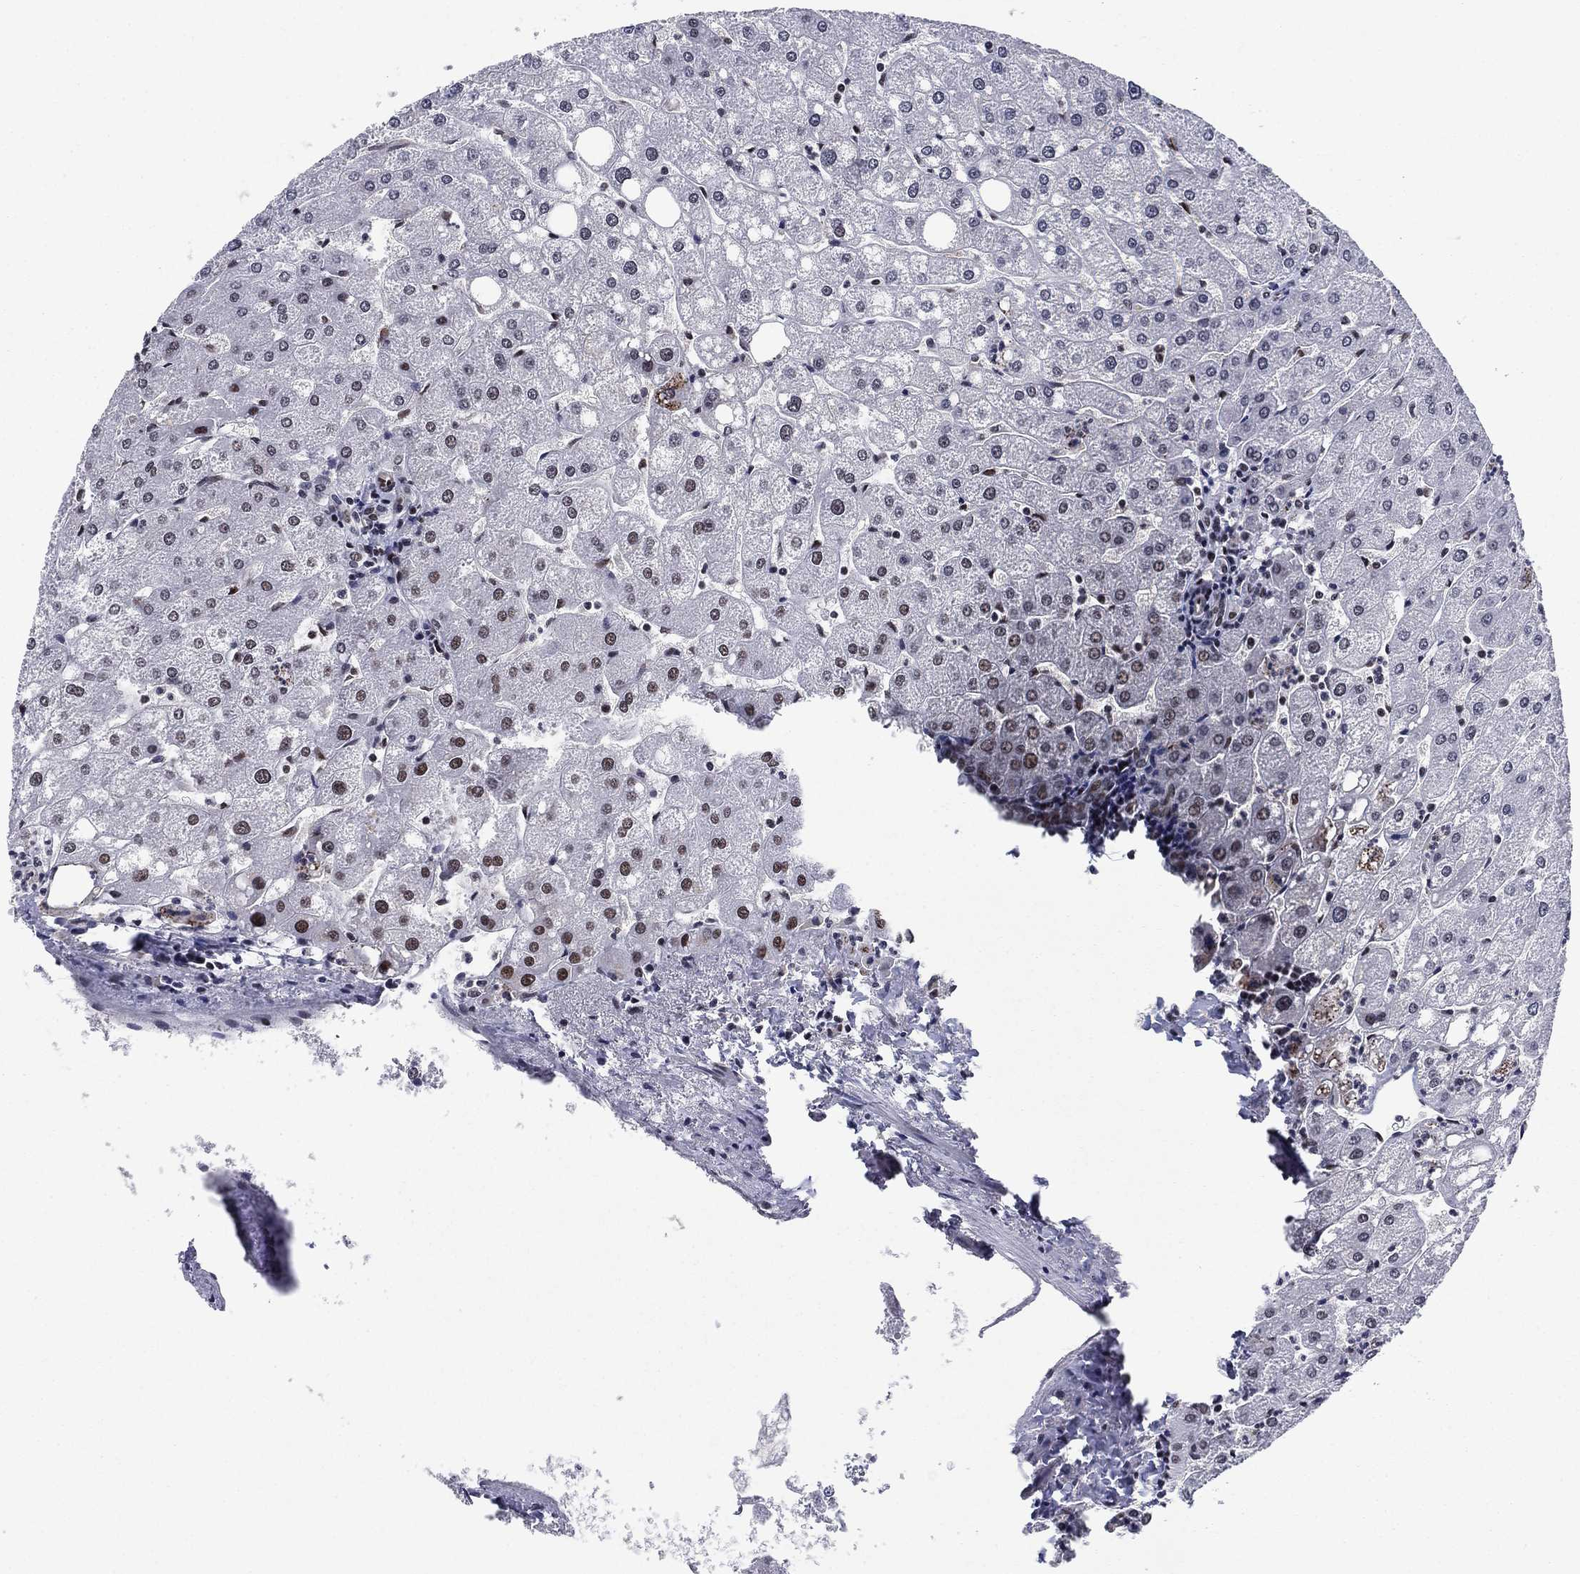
{"staining": {"intensity": "negative", "quantity": "none", "location": "none"}, "tissue": "liver", "cell_type": "Cholangiocytes", "image_type": "normal", "snomed": [{"axis": "morphology", "description": "Normal tissue, NOS"}, {"axis": "topography", "description": "Liver"}], "caption": "The immunohistochemistry micrograph has no significant positivity in cholangiocytes of liver.", "gene": "RPRD1B", "patient": {"sex": "male", "age": 67}}